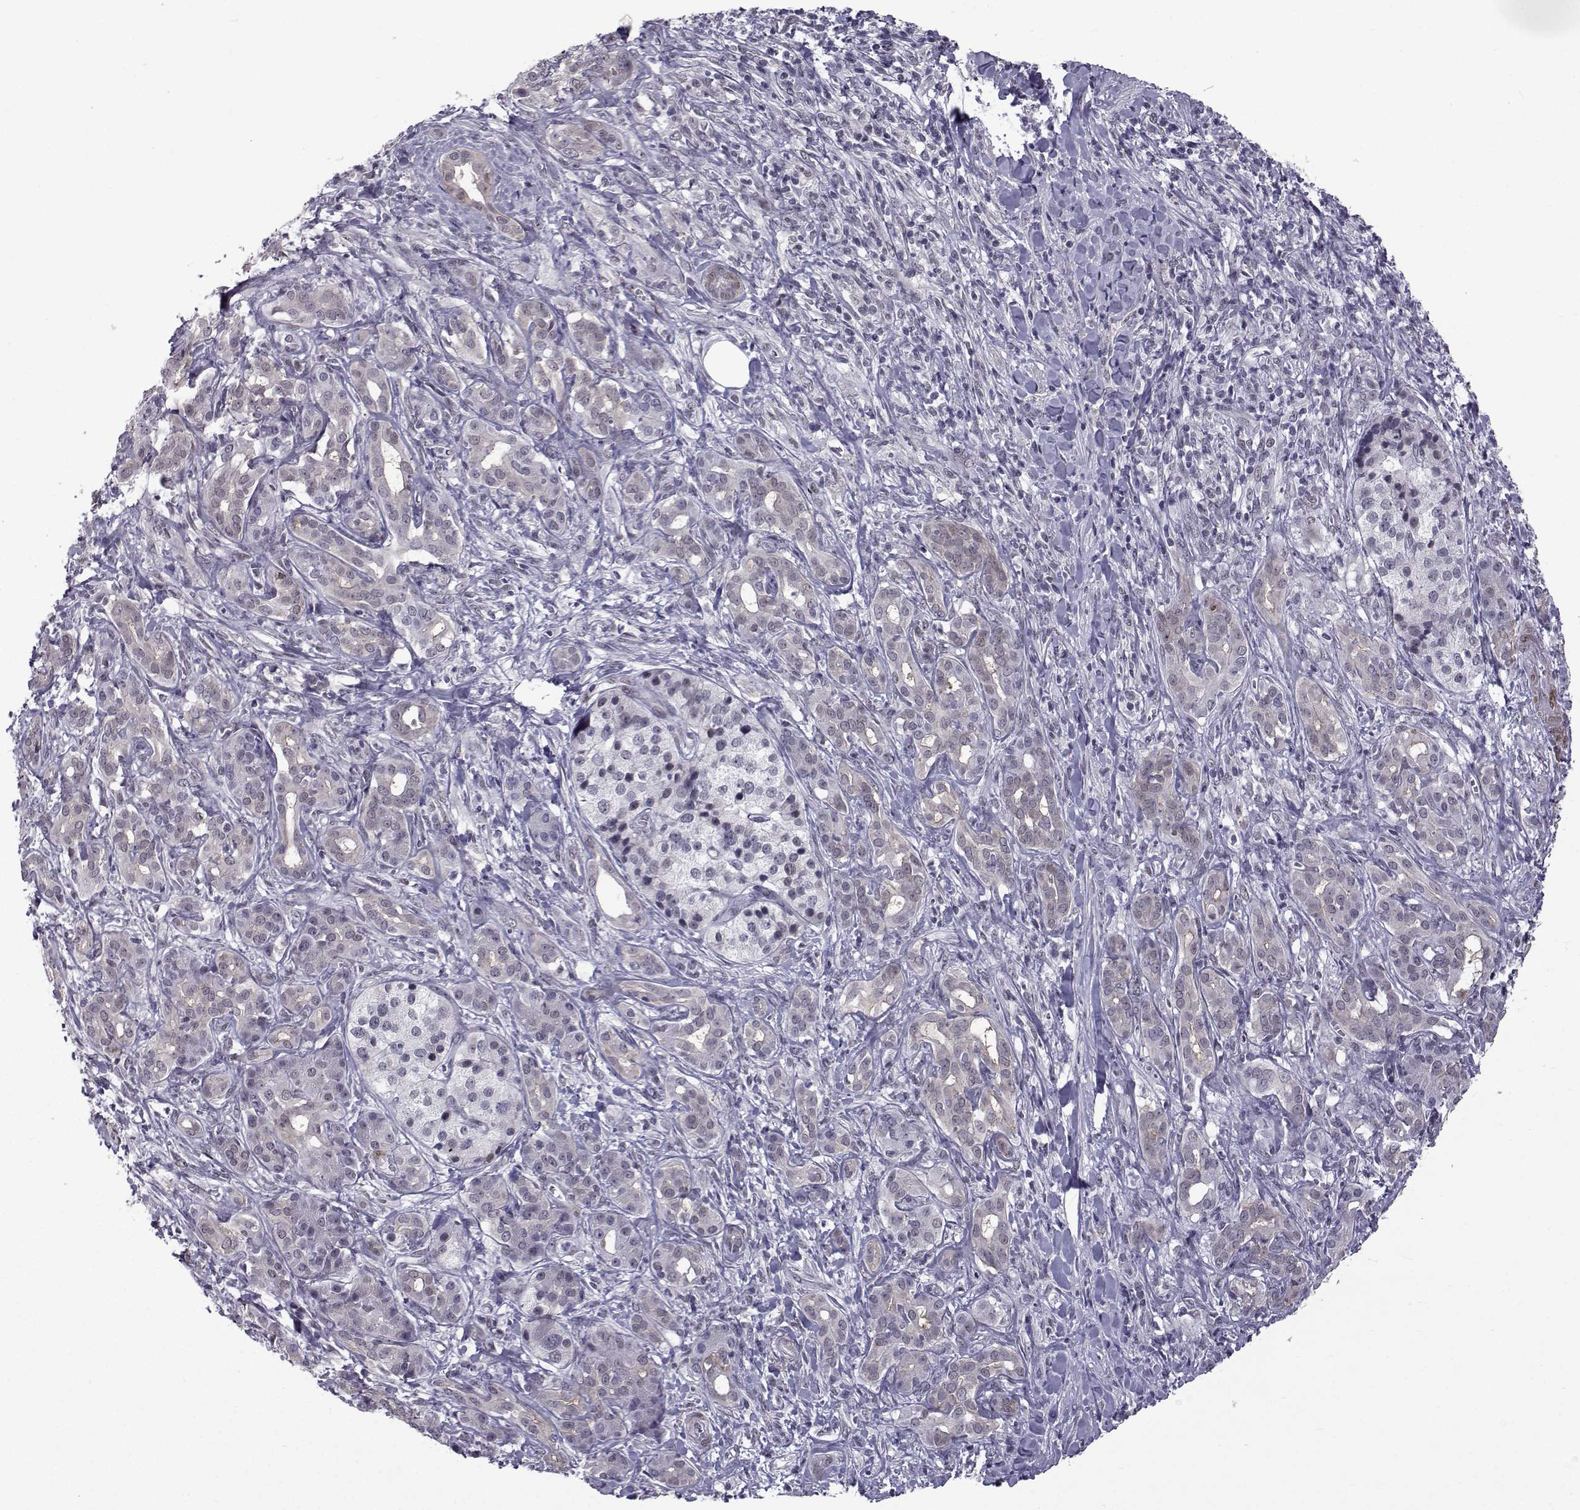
{"staining": {"intensity": "negative", "quantity": "none", "location": "none"}, "tissue": "pancreatic cancer", "cell_type": "Tumor cells", "image_type": "cancer", "snomed": [{"axis": "morphology", "description": "Adenocarcinoma, NOS"}, {"axis": "topography", "description": "Pancreas"}], "caption": "Protein analysis of adenocarcinoma (pancreatic) demonstrates no significant expression in tumor cells. (DAB (3,3'-diaminobenzidine) IHC with hematoxylin counter stain).", "gene": "RBM24", "patient": {"sex": "male", "age": 61}}